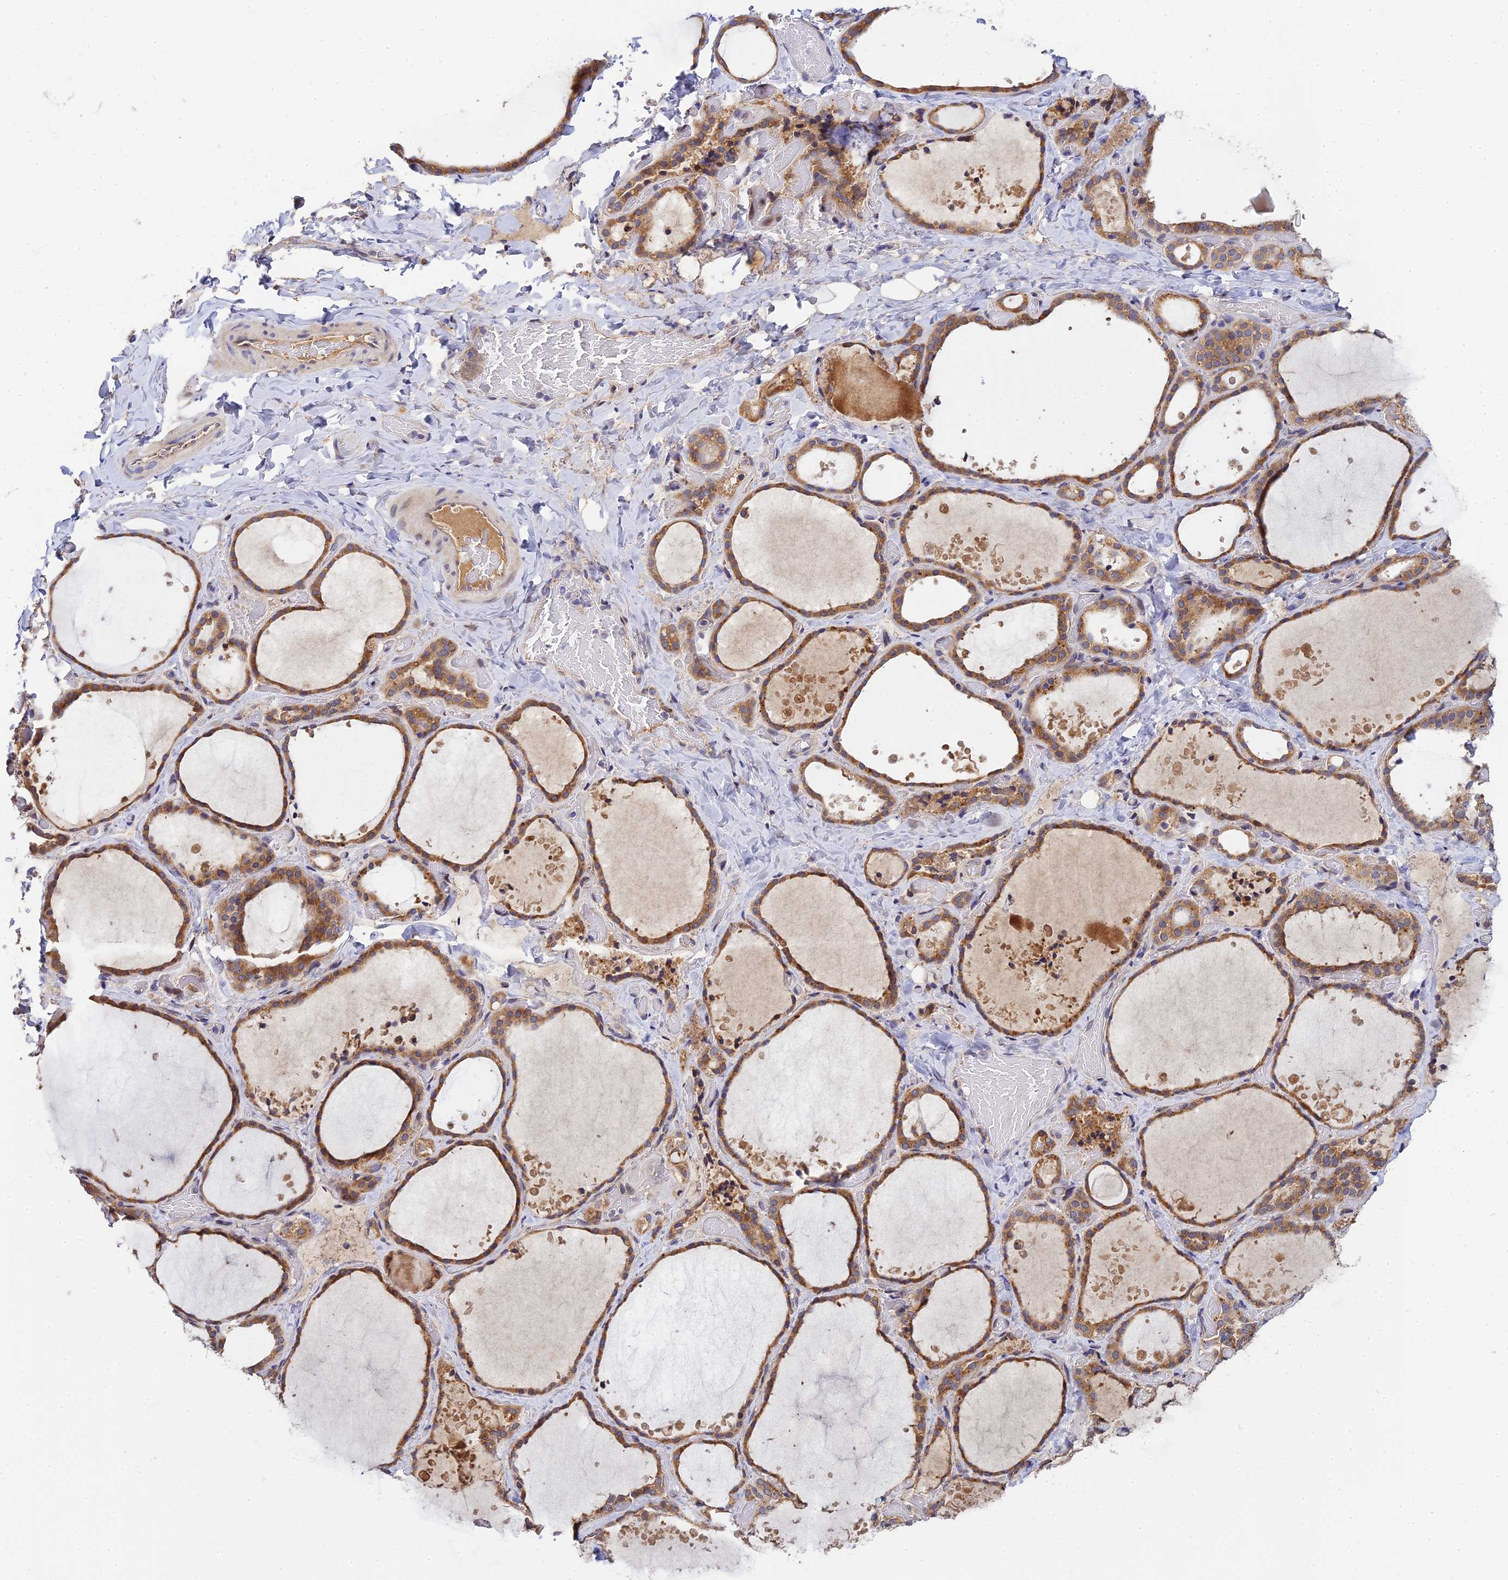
{"staining": {"intensity": "moderate", "quantity": ">75%", "location": "cytoplasmic/membranous"}, "tissue": "thyroid gland", "cell_type": "Glandular cells", "image_type": "normal", "snomed": [{"axis": "morphology", "description": "Normal tissue, NOS"}, {"axis": "topography", "description": "Thyroid gland"}], "caption": "Normal thyroid gland displays moderate cytoplasmic/membranous staining in approximately >75% of glandular cells.", "gene": "P3H3", "patient": {"sex": "female", "age": 44}}